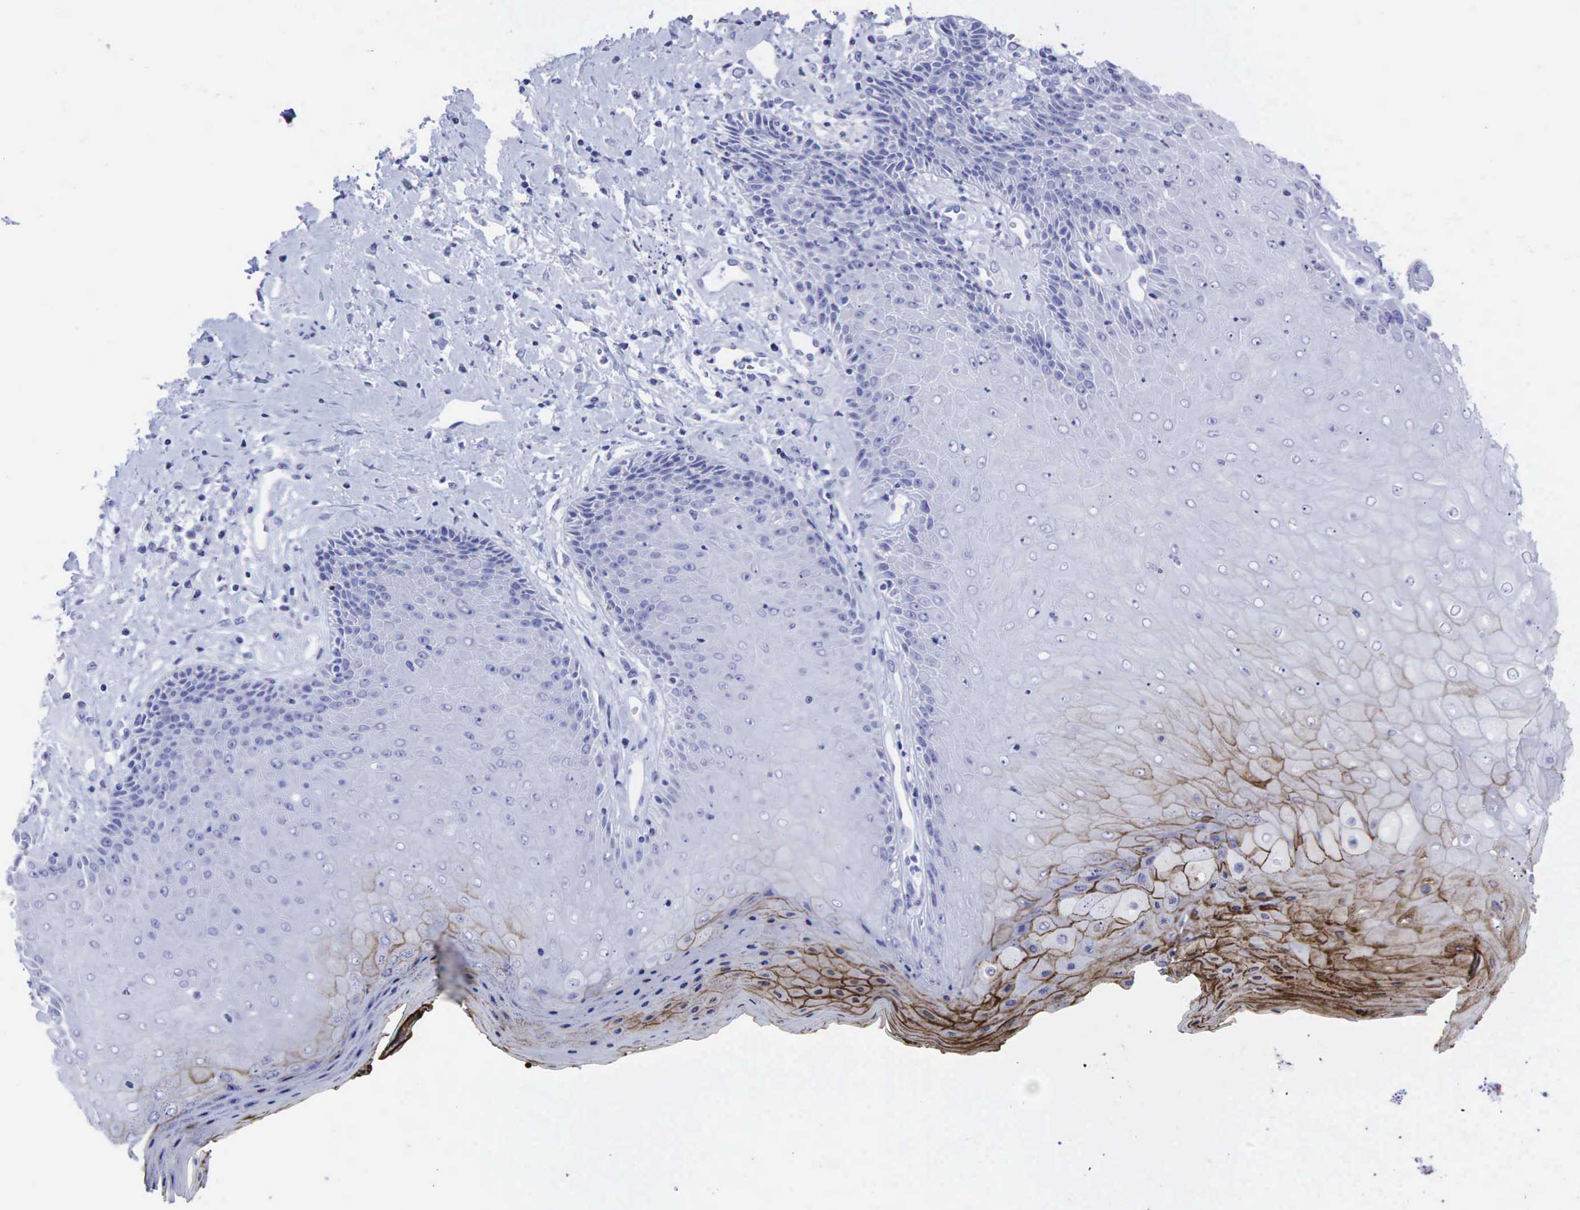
{"staining": {"intensity": "moderate", "quantity": "<25%", "location": "cytoplasmic/membranous"}, "tissue": "skin", "cell_type": "Epidermal cells", "image_type": "normal", "snomed": [{"axis": "morphology", "description": "Normal tissue, NOS"}, {"axis": "topography", "description": "Skin"}, {"axis": "topography", "description": "Anal"}], "caption": "Epidermal cells display low levels of moderate cytoplasmic/membranous expression in approximately <25% of cells in benign human skin. The protein is stained brown, and the nuclei are stained in blue (DAB IHC with brightfield microscopy, high magnification).", "gene": "CEACAM5", "patient": {"sex": "male", "age": 61}}